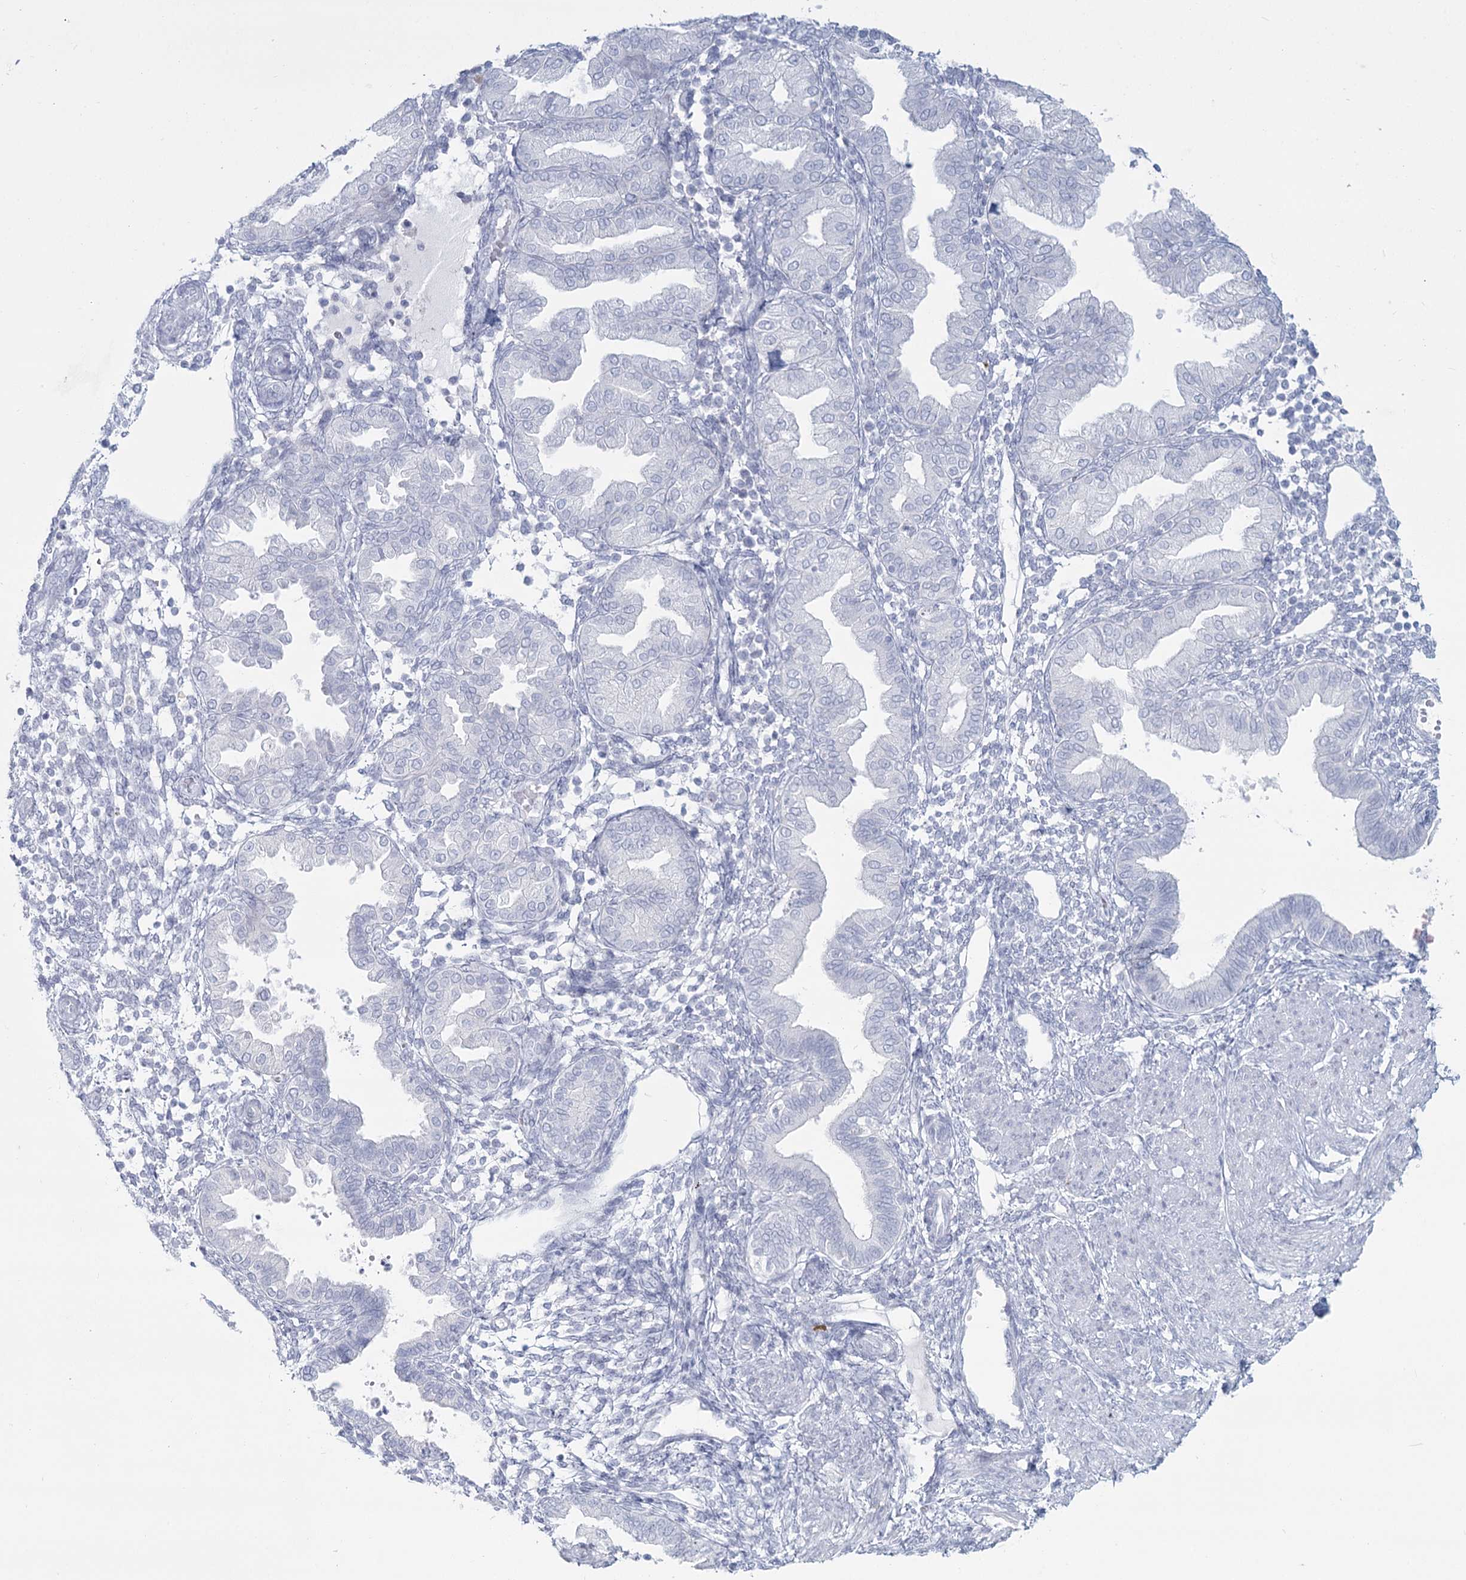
{"staining": {"intensity": "negative", "quantity": "none", "location": "none"}, "tissue": "endometrium", "cell_type": "Cells in endometrial stroma", "image_type": "normal", "snomed": [{"axis": "morphology", "description": "Normal tissue, NOS"}, {"axis": "topography", "description": "Endometrium"}], "caption": "Benign endometrium was stained to show a protein in brown. There is no significant staining in cells in endometrial stroma. The staining is performed using DAB (3,3'-diaminobenzidine) brown chromogen with nuclei counter-stained in using hematoxylin.", "gene": "SLC6A19", "patient": {"sex": "female", "age": 53}}